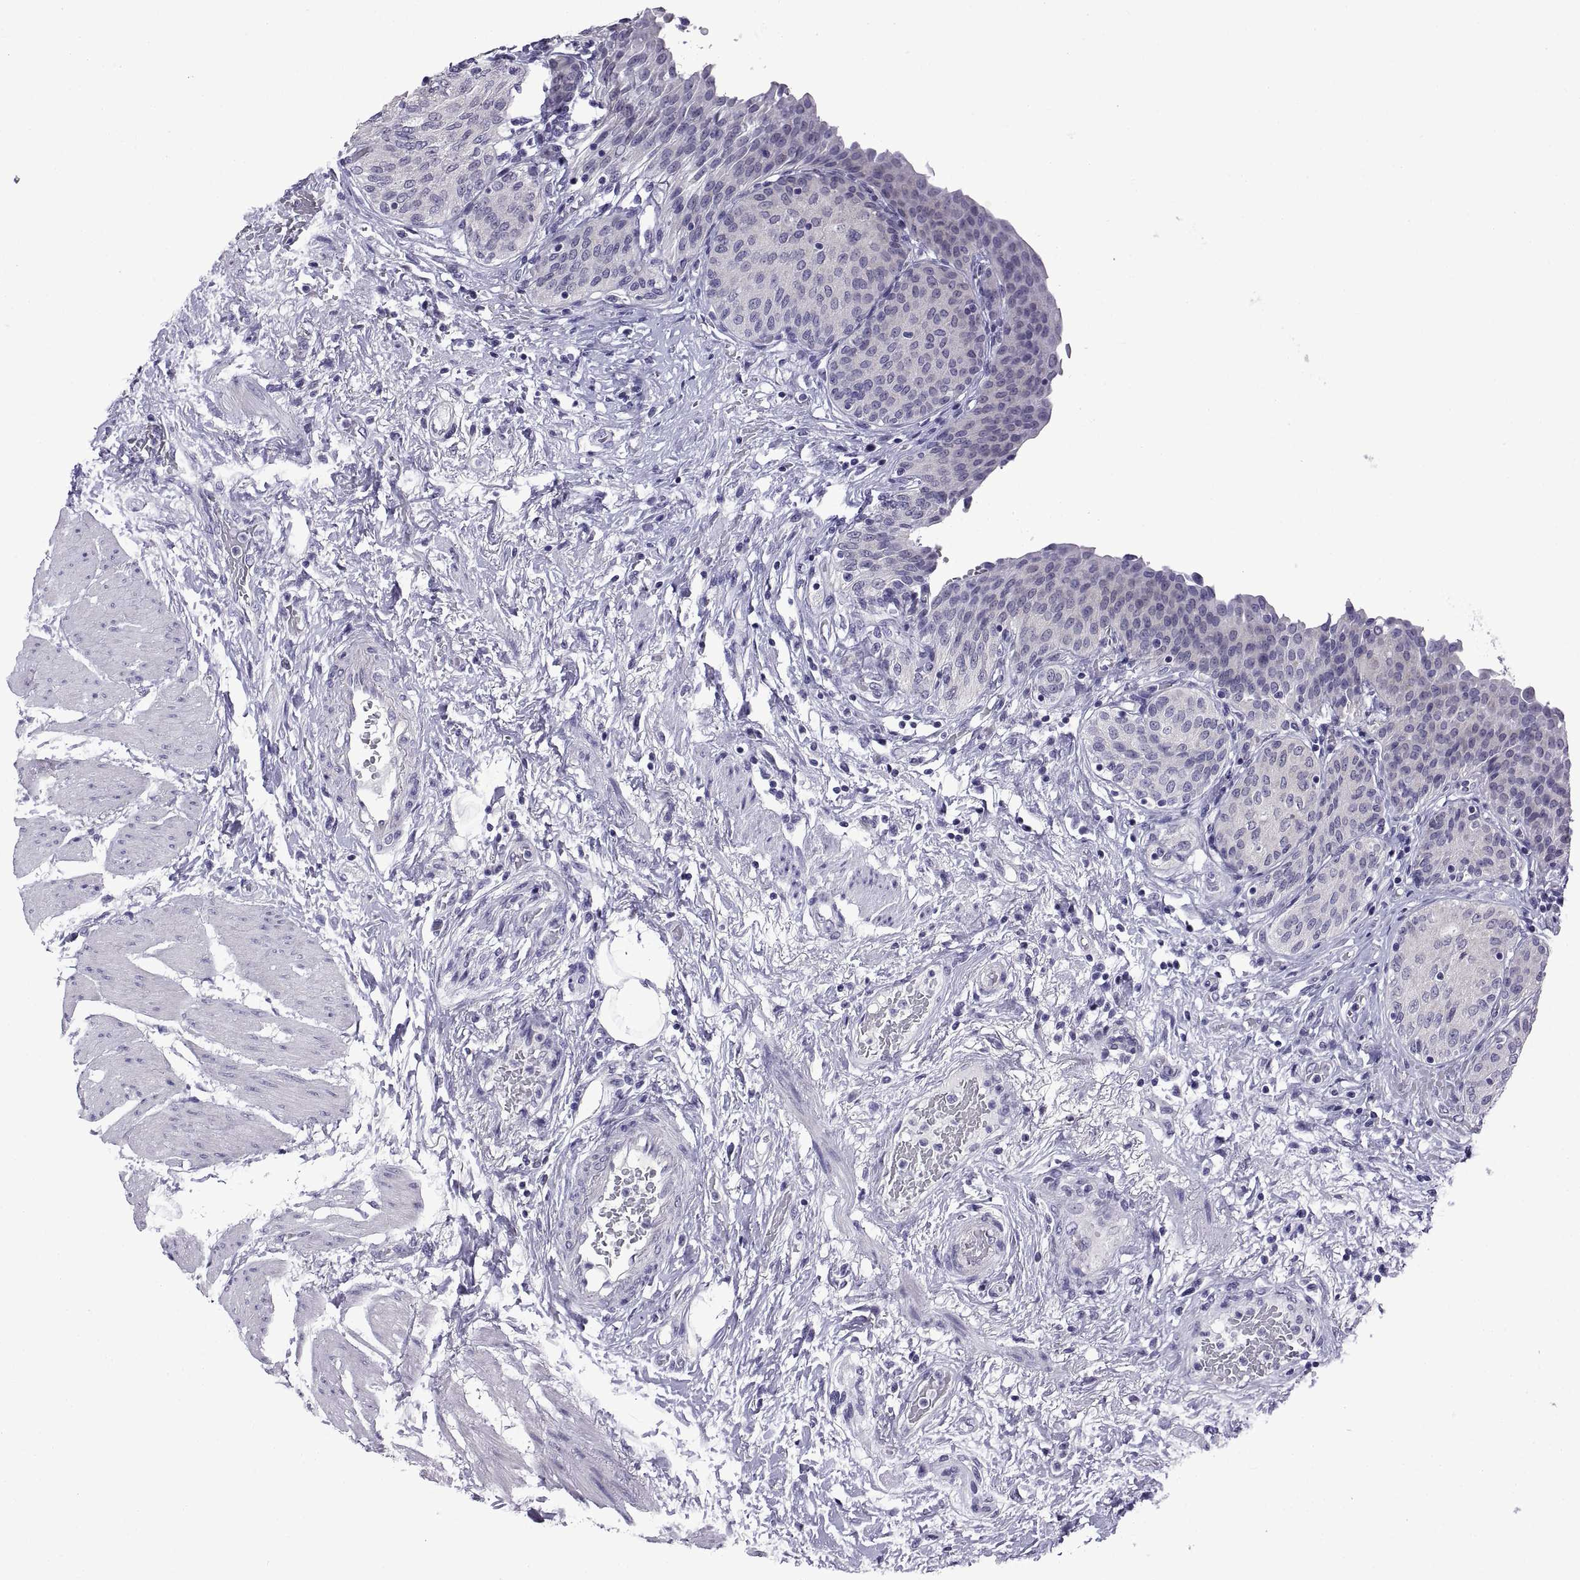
{"staining": {"intensity": "negative", "quantity": "none", "location": "none"}, "tissue": "urinary bladder", "cell_type": "Urothelial cells", "image_type": "normal", "snomed": [{"axis": "morphology", "description": "Normal tissue, NOS"}, {"axis": "morphology", "description": "Metaplasia, NOS"}, {"axis": "topography", "description": "Urinary bladder"}], "caption": "An IHC photomicrograph of normal urinary bladder is shown. There is no staining in urothelial cells of urinary bladder.", "gene": "SPDYE10", "patient": {"sex": "male", "age": 68}}